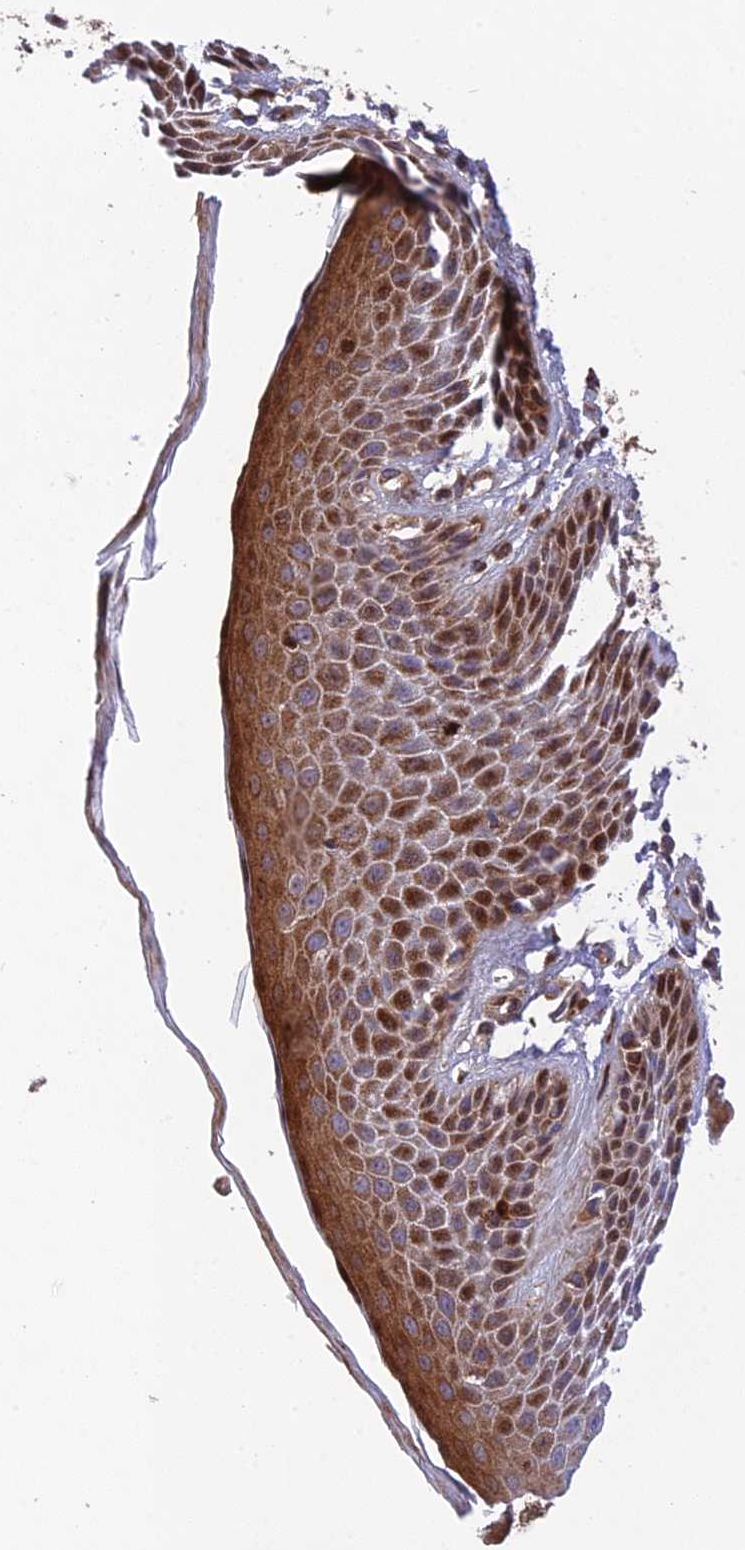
{"staining": {"intensity": "moderate", "quantity": ">75%", "location": "cytoplasmic/membranous,nuclear"}, "tissue": "skin", "cell_type": "Epidermal cells", "image_type": "normal", "snomed": [{"axis": "morphology", "description": "Normal tissue, NOS"}, {"axis": "topography", "description": "Anal"}], "caption": "Skin stained with DAB immunohistochemistry reveals medium levels of moderate cytoplasmic/membranous,nuclear expression in approximately >75% of epidermal cells.", "gene": "CPSF4L", "patient": {"sex": "male", "age": 74}}